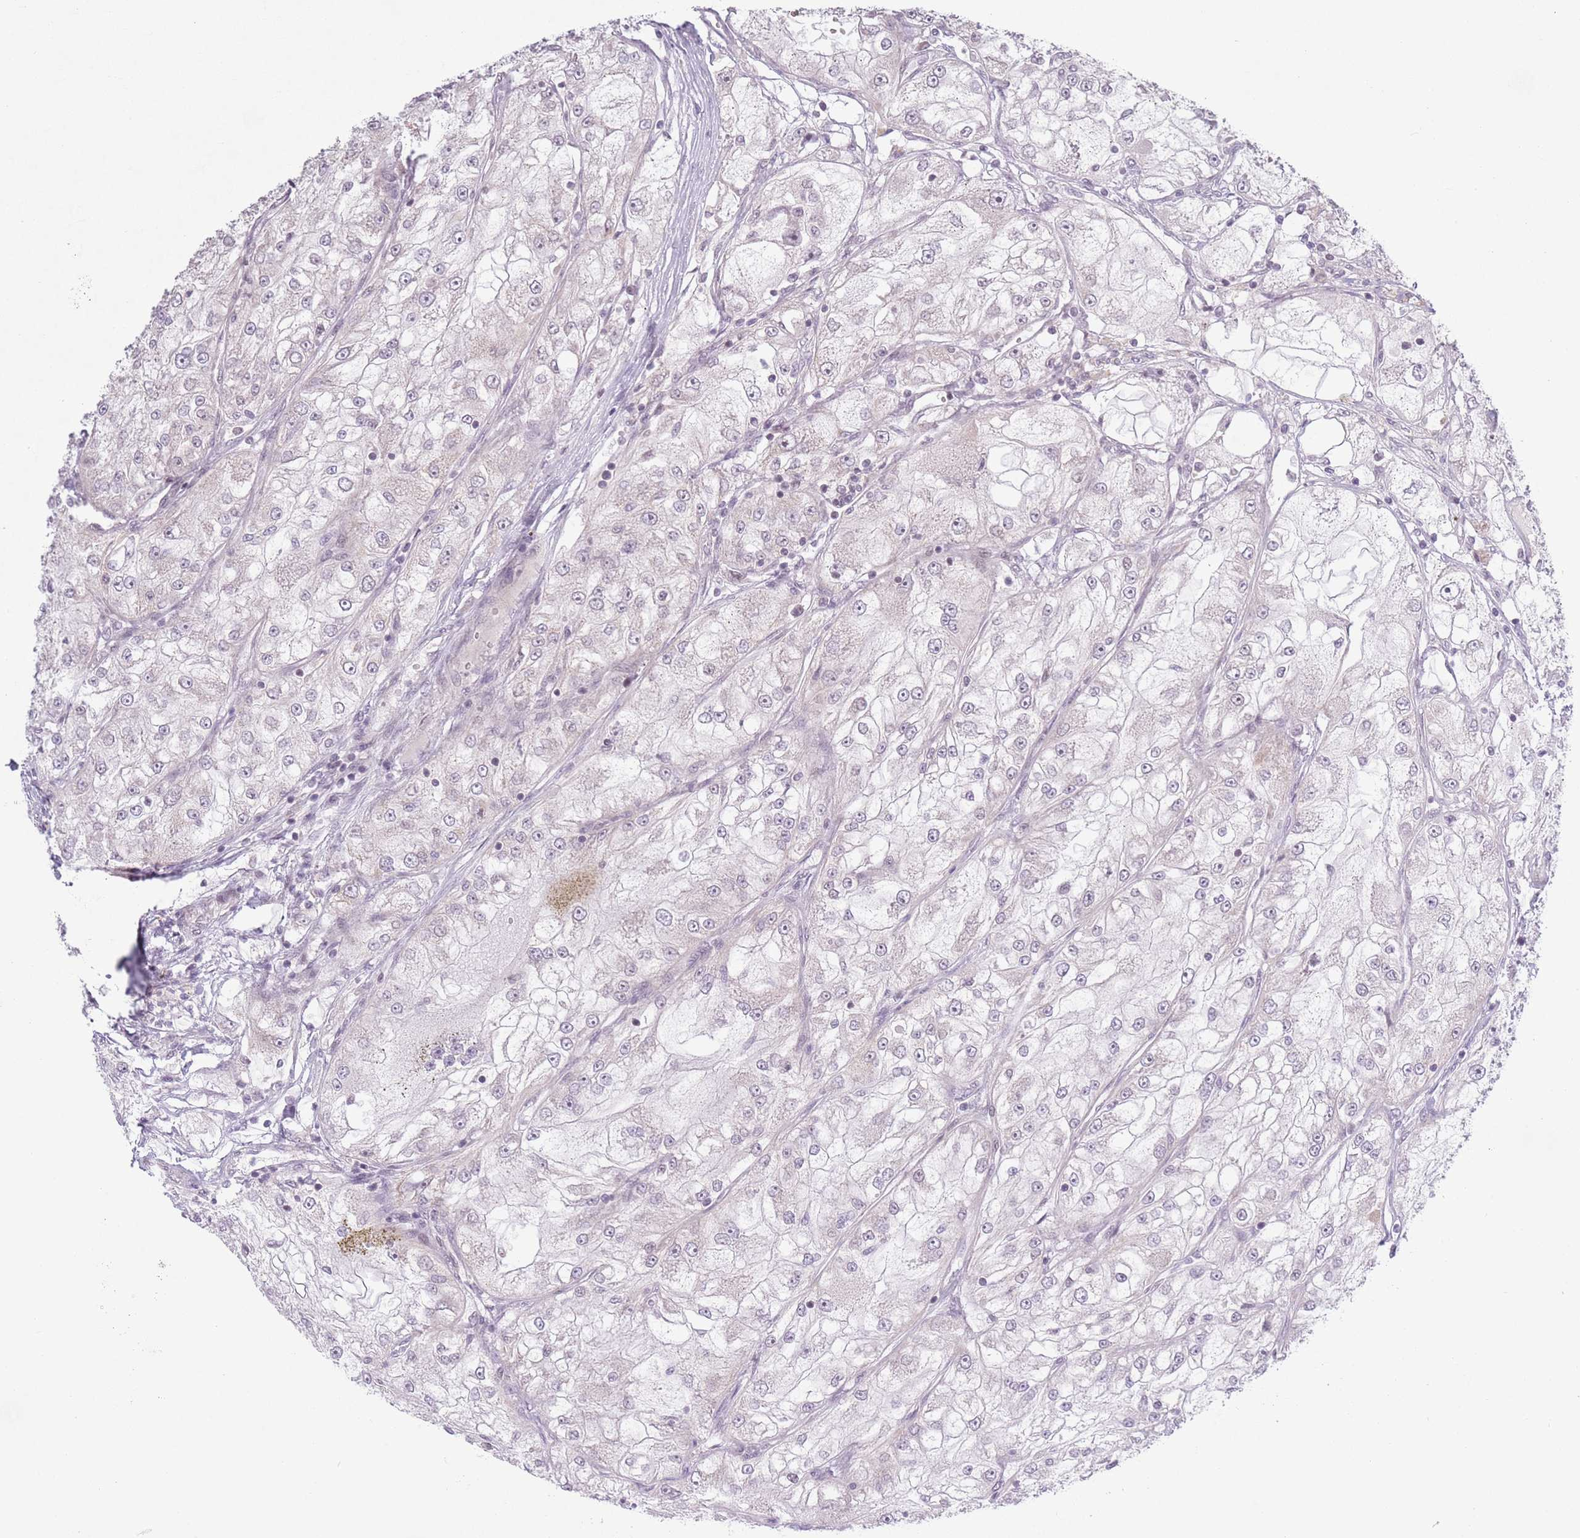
{"staining": {"intensity": "negative", "quantity": "none", "location": "none"}, "tissue": "renal cancer", "cell_type": "Tumor cells", "image_type": "cancer", "snomed": [{"axis": "morphology", "description": "Adenocarcinoma, NOS"}, {"axis": "topography", "description": "Kidney"}], "caption": "Immunohistochemical staining of human renal cancer (adenocarcinoma) displays no significant positivity in tumor cells.", "gene": "MRPL34", "patient": {"sex": "female", "age": 72}}